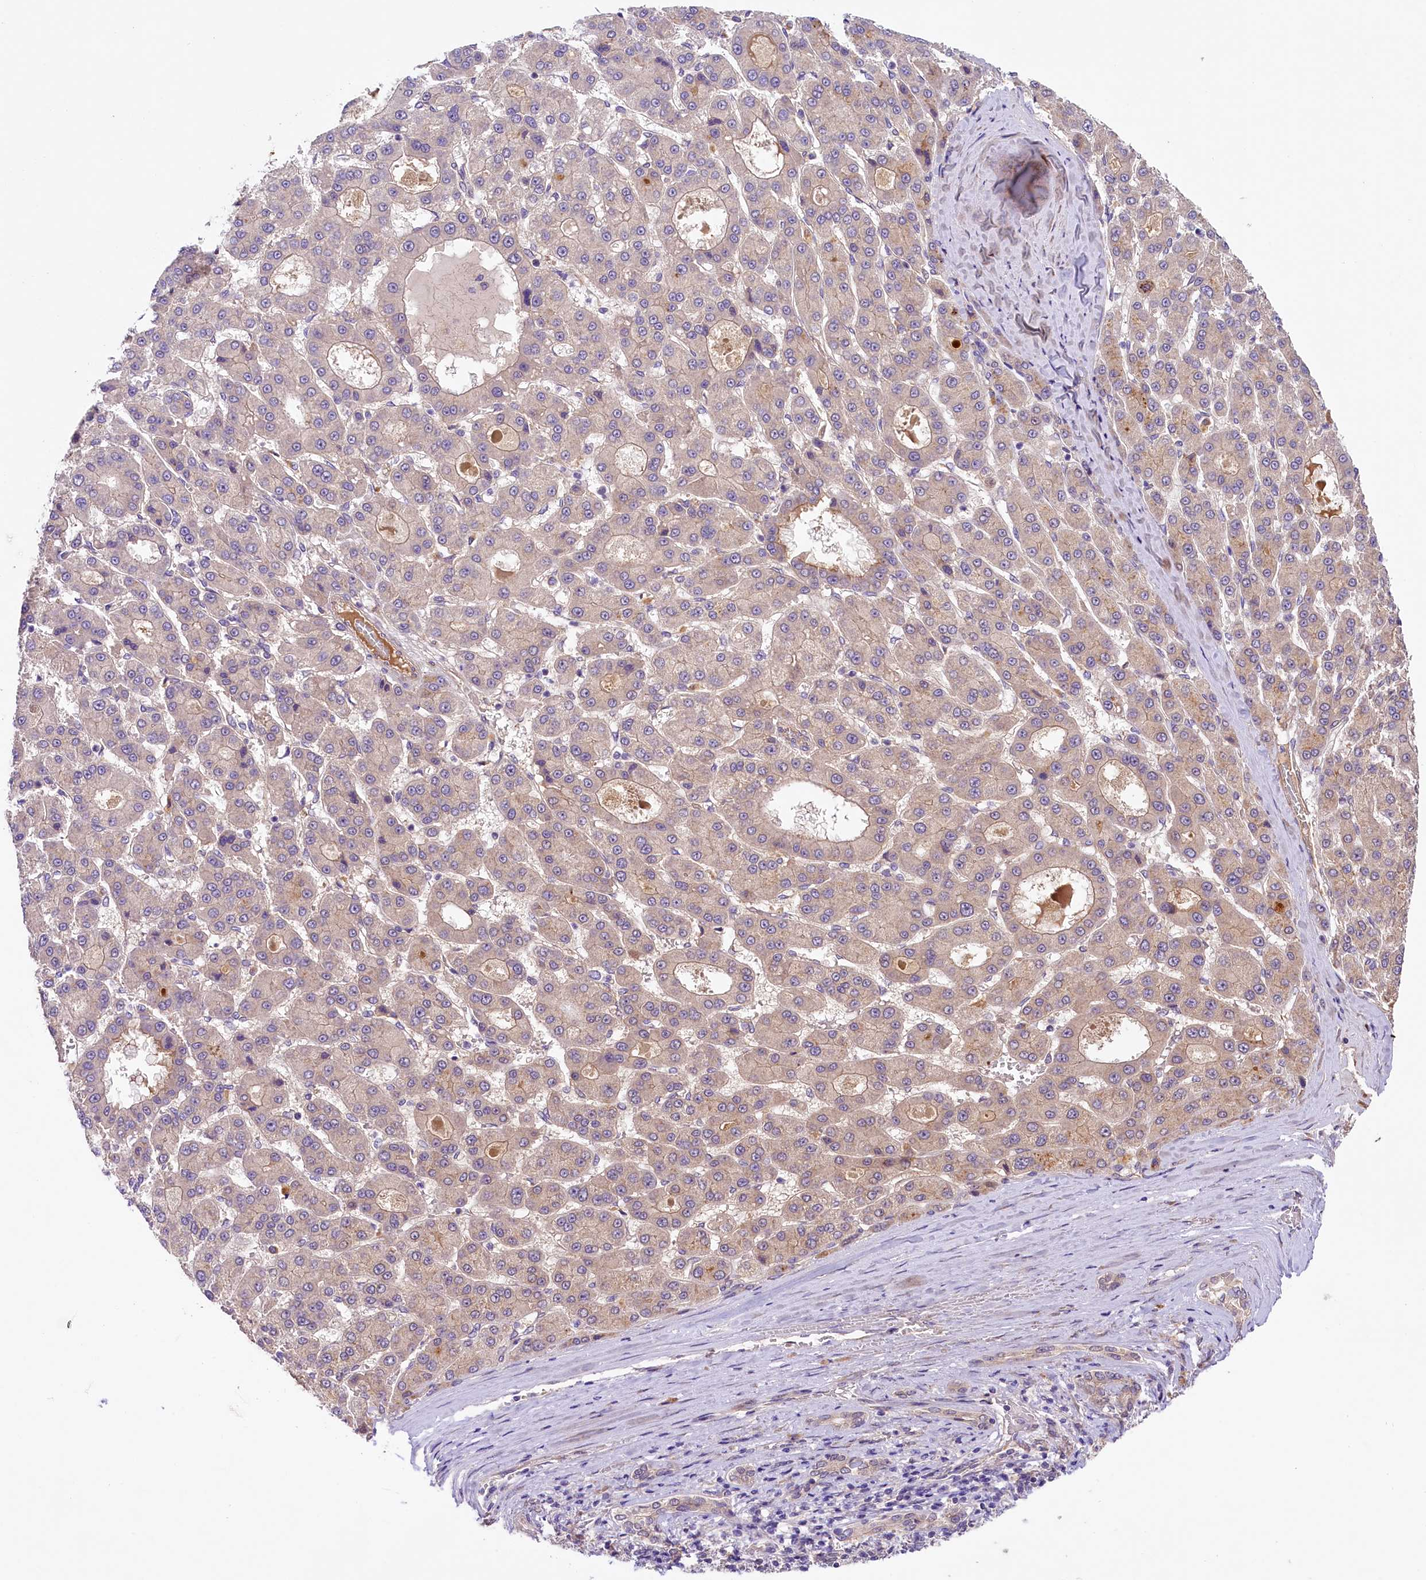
{"staining": {"intensity": "negative", "quantity": "none", "location": "none"}, "tissue": "liver cancer", "cell_type": "Tumor cells", "image_type": "cancer", "snomed": [{"axis": "morphology", "description": "Carcinoma, Hepatocellular, NOS"}, {"axis": "topography", "description": "Liver"}], "caption": "The micrograph demonstrates no staining of tumor cells in liver cancer.", "gene": "UBXN6", "patient": {"sex": "male", "age": 70}}